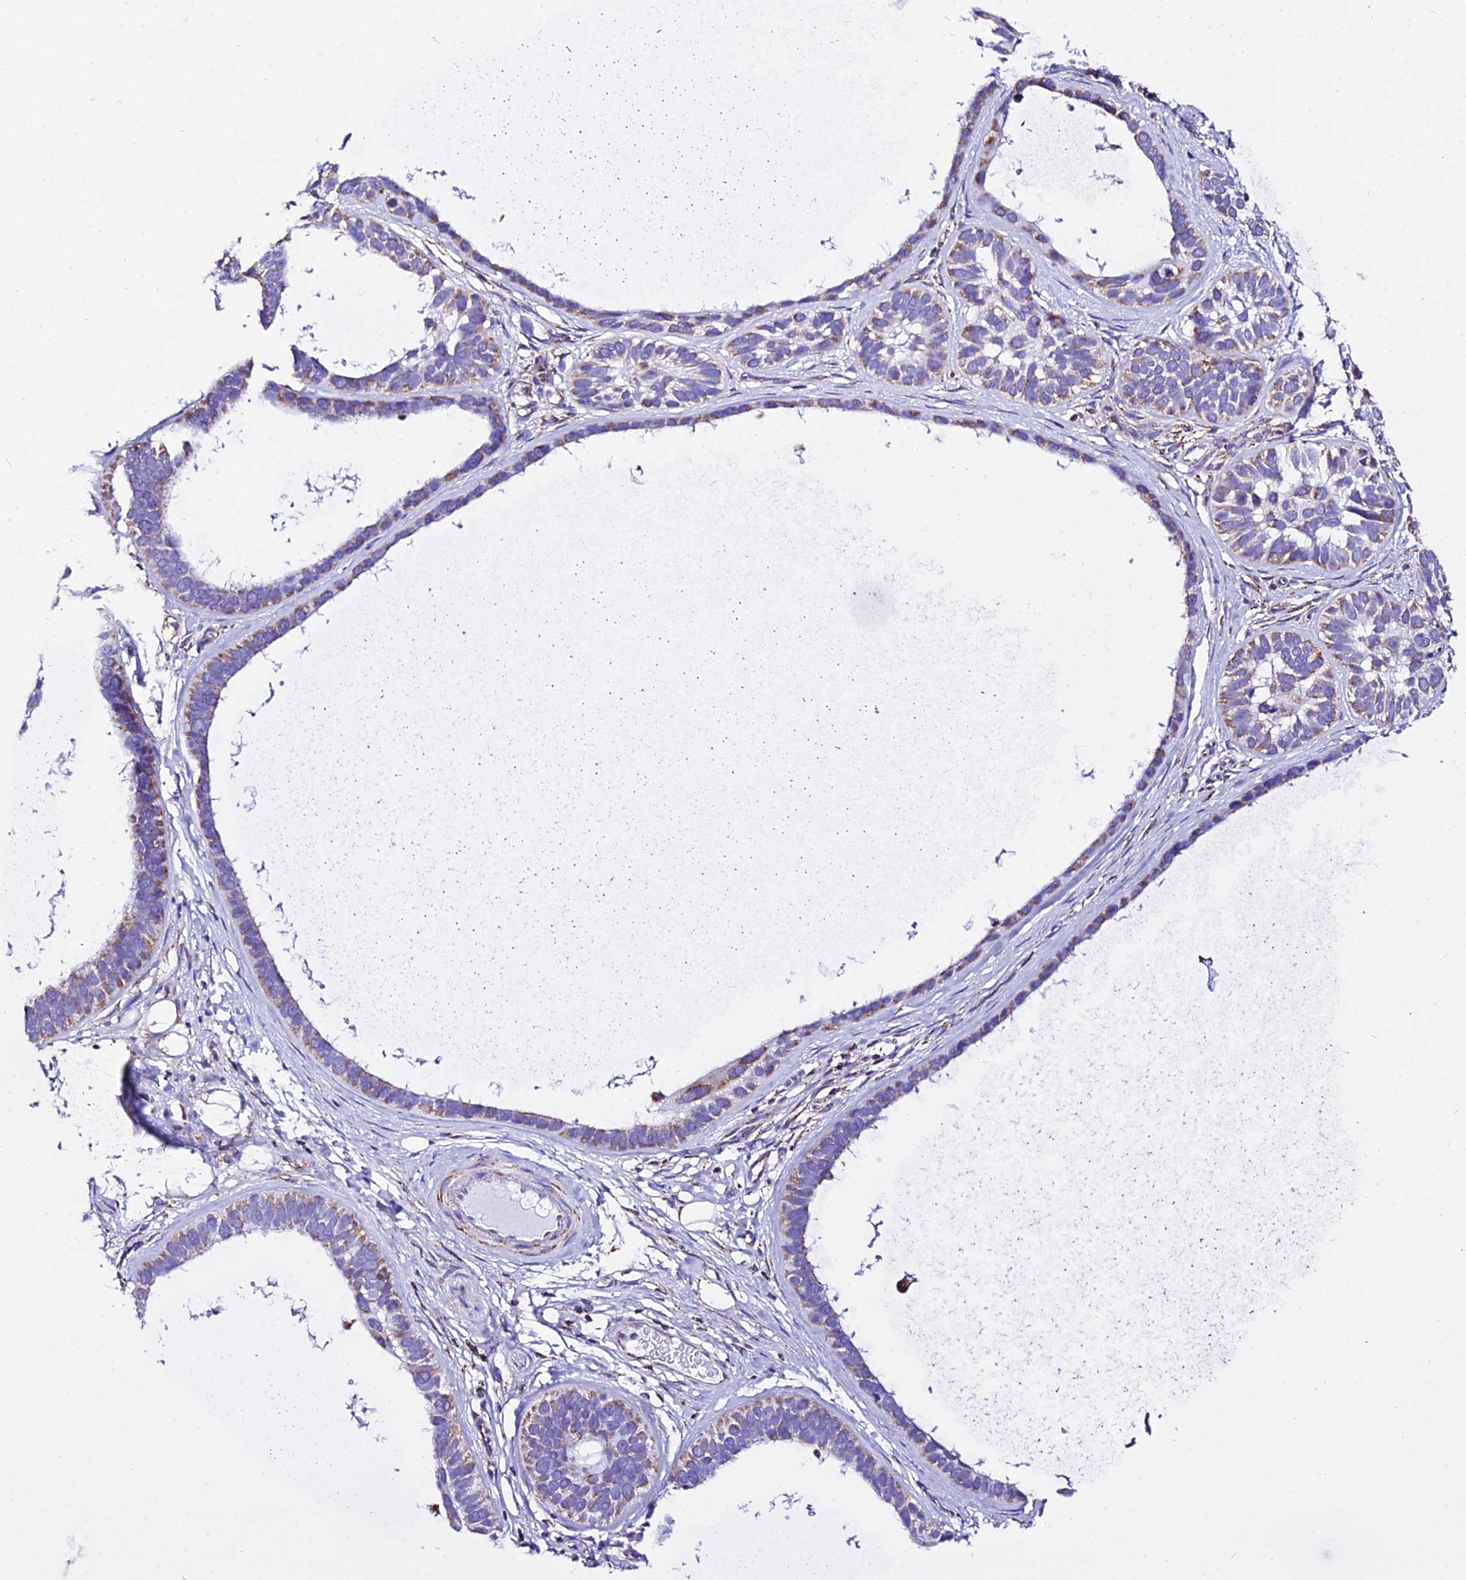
{"staining": {"intensity": "weak", "quantity": "25%-75%", "location": "cytoplasmic/membranous"}, "tissue": "skin cancer", "cell_type": "Tumor cells", "image_type": "cancer", "snomed": [{"axis": "morphology", "description": "Basal cell carcinoma"}, {"axis": "topography", "description": "Skin"}], "caption": "Tumor cells demonstrate weak cytoplasmic/membranous positivity in about 25%-75% of cells in skin basal cell carcinoma.", "gene": "ATP5PD", "patient": {"sex": "male", "age": 62}}